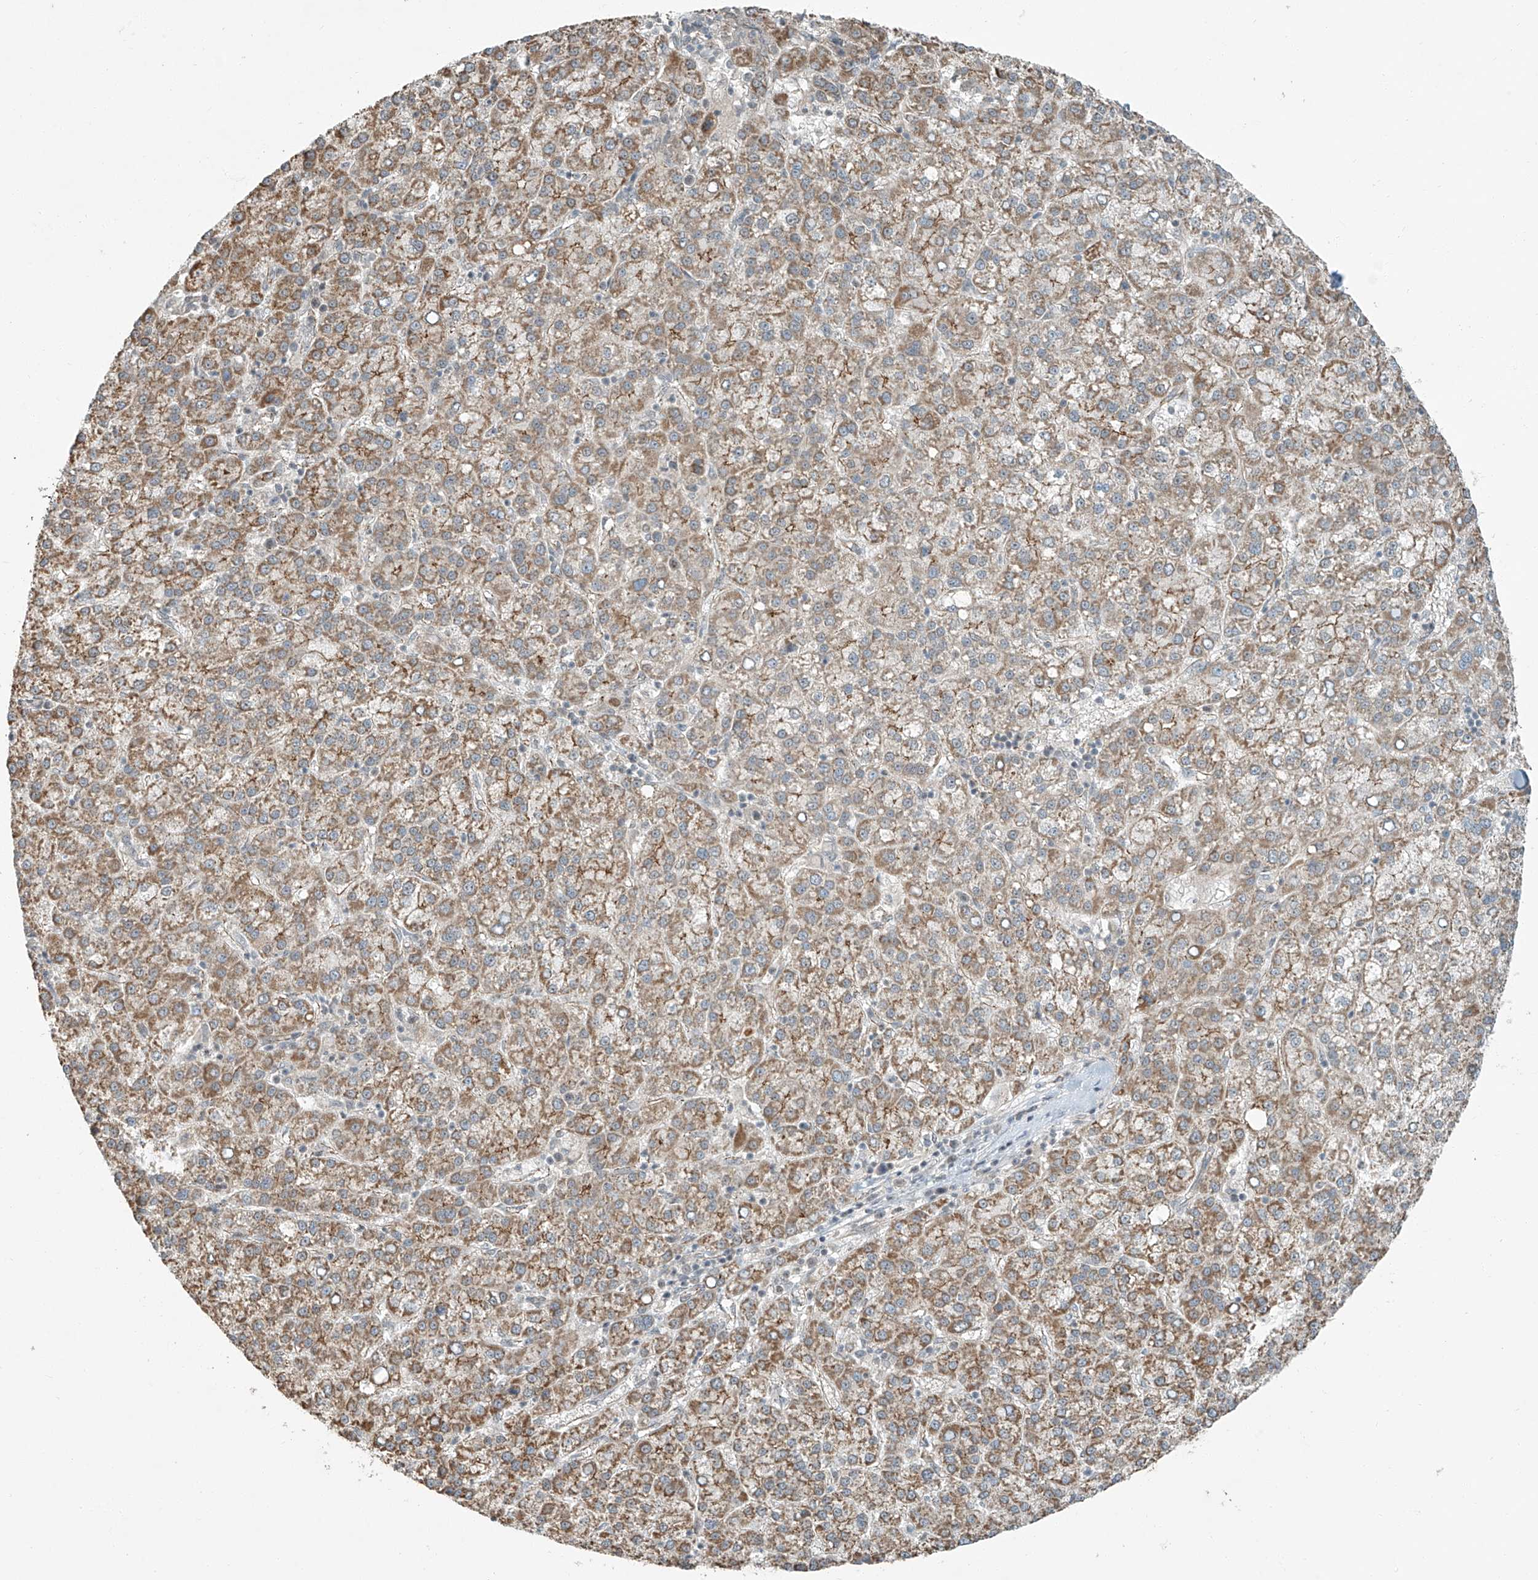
{"staining": {"intensity": "moderate", "quantity": ">75%", "location": "cytoplasmic/membranous"}, "tissue": "liver cancer", "cell_type": "Tumor cells", "image_type": "cancer", "snomed": [{"axis": "morphology", "description": "Carcinoma, Hepatocellular, NOS"}, {"axis": "topography", "description": "Liver"}], "caption": "Human liver cancer (hepatocellular carcinoma) stained for a protein (brown) shows moderate cytoplasmic/membranous positive expression in approximately >75% of tumor cells.", "gene": "ZNF16", "patient": {"sex": "female", "age": 58}}